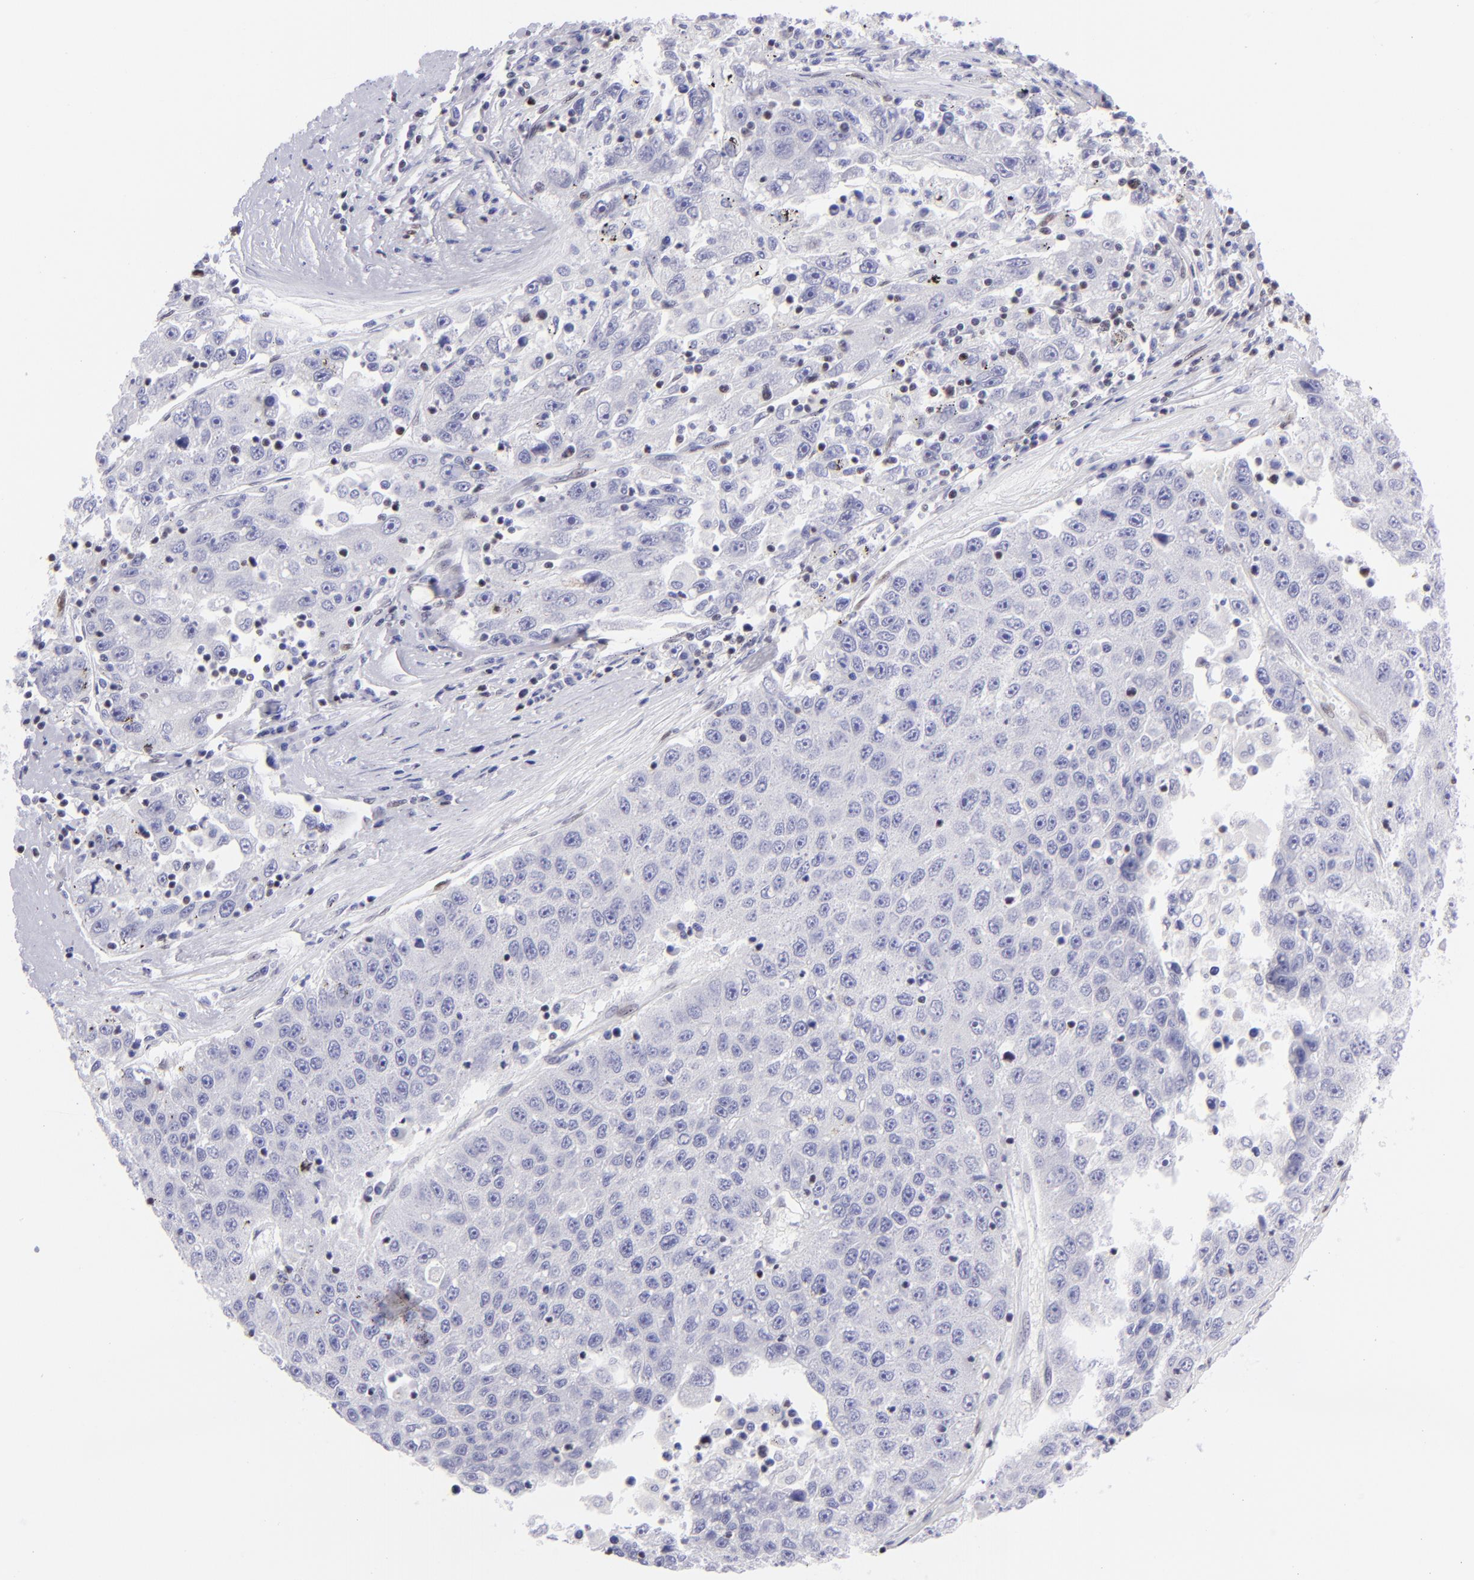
{"staining": {"intensity": "negative", "quantity": "none", "location": "none"}, "tissue": "liver cancer", "cell_type": "Tumor cells", "image_type": "cancer", "snomed": [{"axis": "morphology", "description": "Carcinoma, Hepatocellular, NOS"}, {"axis": "topography", "description": "Liver"}], "caption": "This is an immunohistochemistry (IHC) photomicrograph of liver cancer (hepatocellular carcinoma). There is no expression in tumor cells.", "gene": "ETS1", "patient": {"sex": "male", "age": 49}}